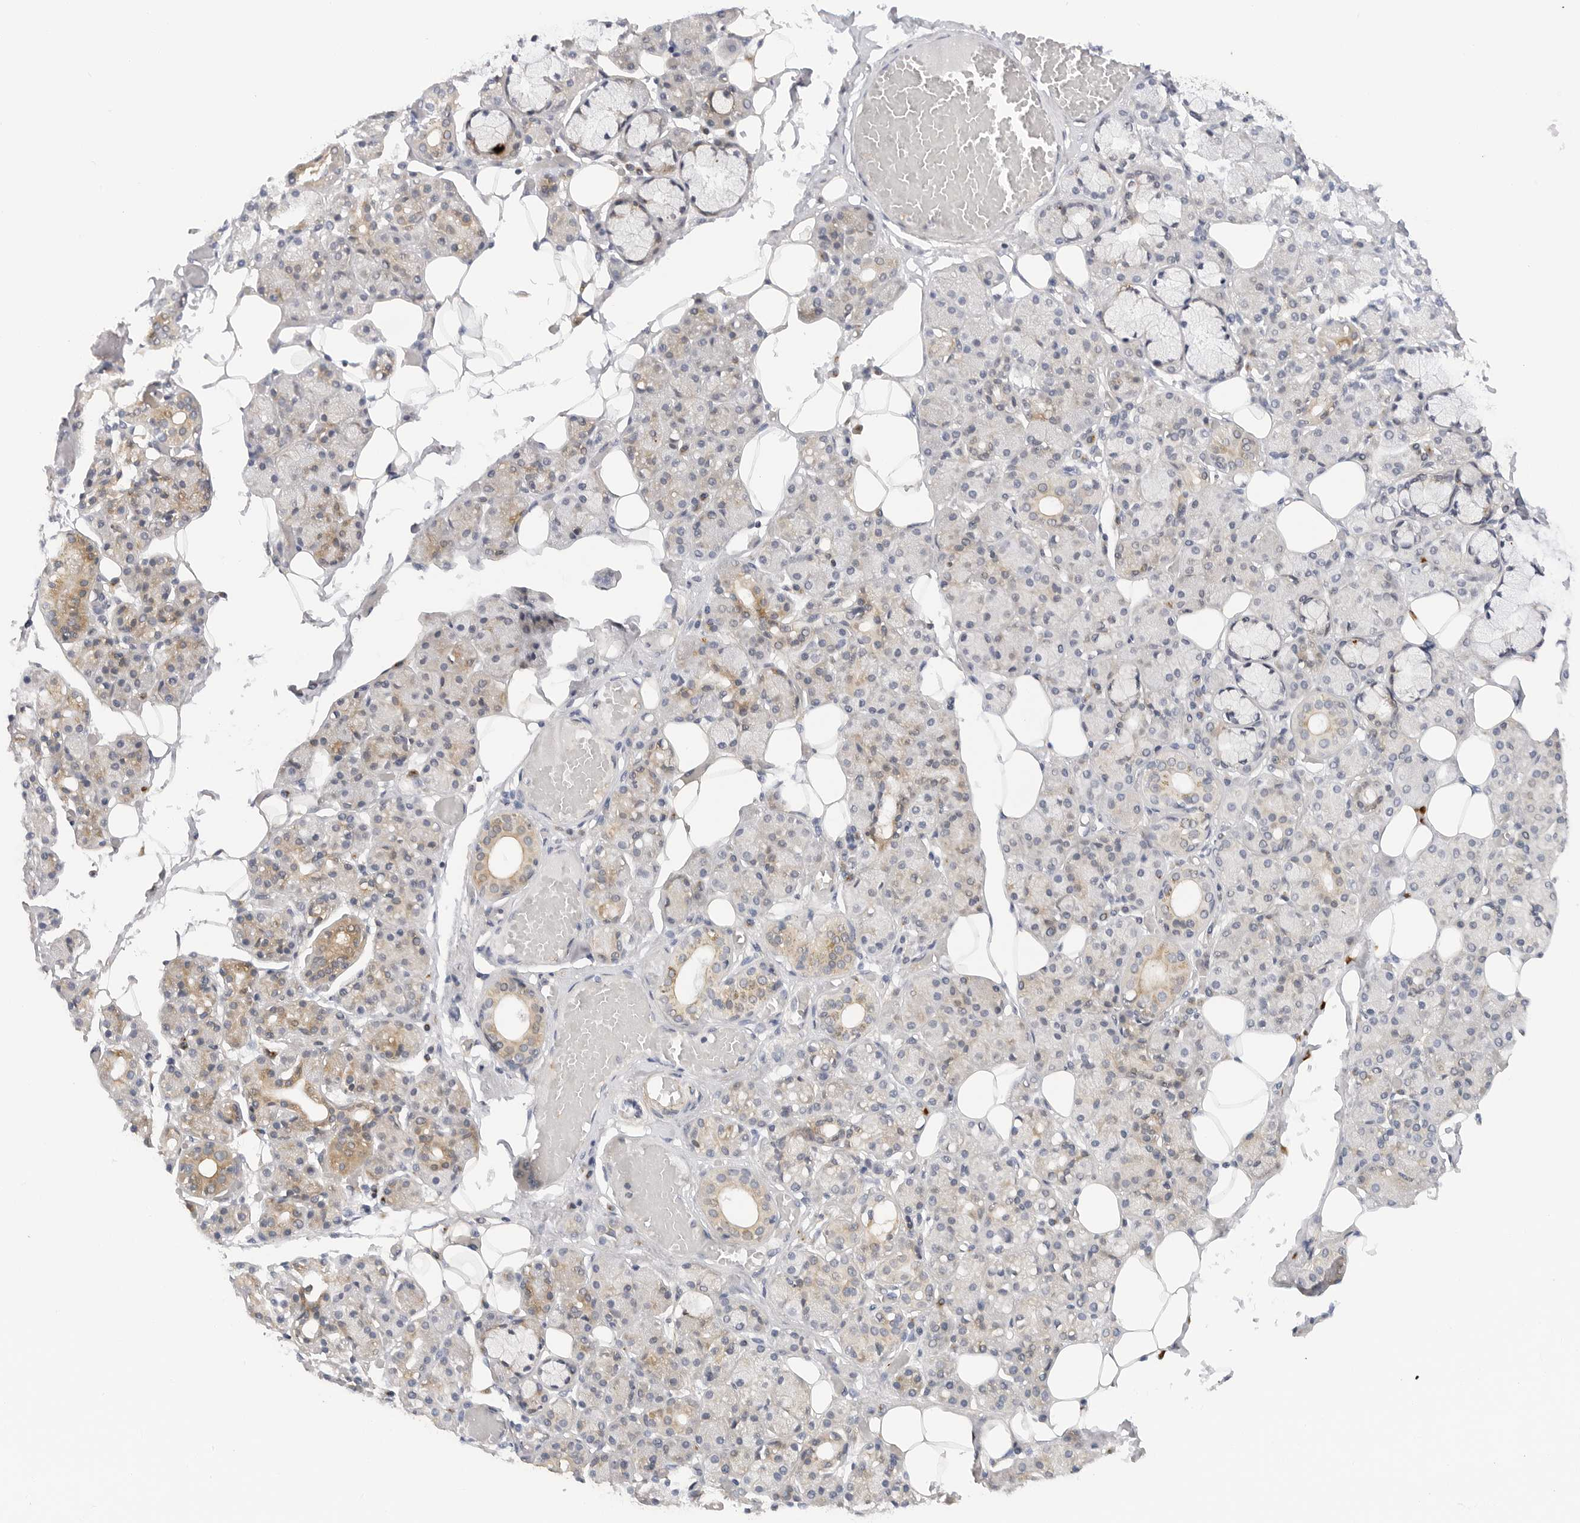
{"staining": {"intensity": "moderate", "quantity": "<25%", "location": "cytoplasmic/membranous"}, "tissue": "salivary gland", "cell_type": "Glandular cells", "image_type": "normal", "snomed": [{"axis": "morphology", "description": "Normal tissue, NOS"}, {"axis": "topography", "description": "Salivary gland"}], "caption": "Immunohistochemical staining of unremarkable human salivary gland demonstrates <25% levels of moderate cytoplasmic/membranous protein staining in approximately <25% of glandular cells. The staining is performed using DAB brown chromogen to label protein expression. The nuclei are counter-stained blue using hematoxylin.", "gene": "MAP2K5", "patient": {"sex": "male", "age": 63}}